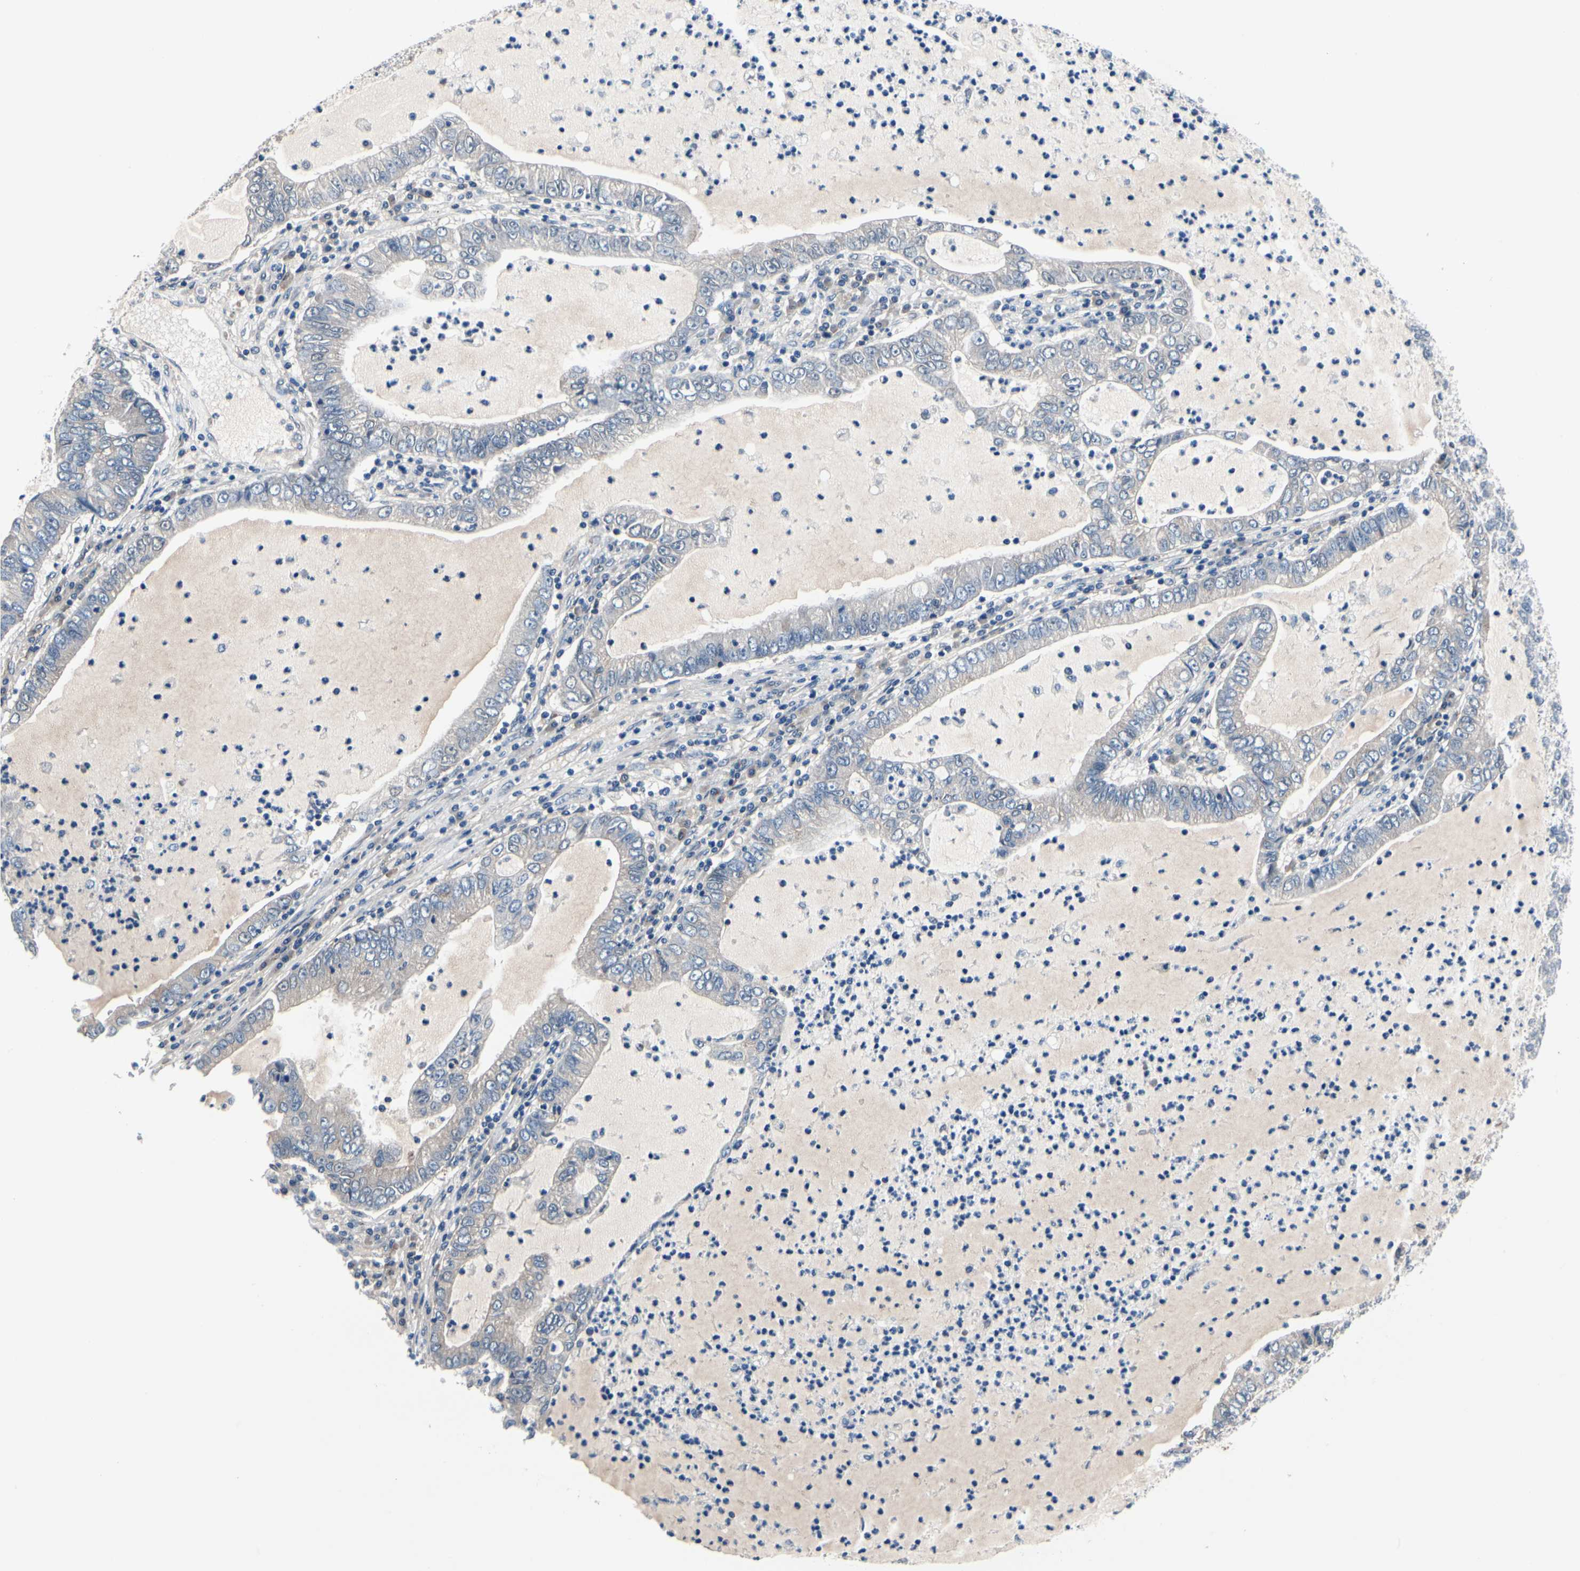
{"staining": {"intensity": "negative", "quantity": "none", "location": "none"}, "tissue": "lung cancer", "cell_type": "Tumor cells", "image_type": "cancer", "snomed": [{"axis": "morphology", "description": "Adenocarcinoma, NOS"}, {"axis": "topography", "description": "Lung"}], "caption": "Immunohistochemistry (IHC) of human lung cancer exhibits no staining in tumor cells.", "gene": "PRKAR2B", "patient": {"sex": "female", "age": 51}}